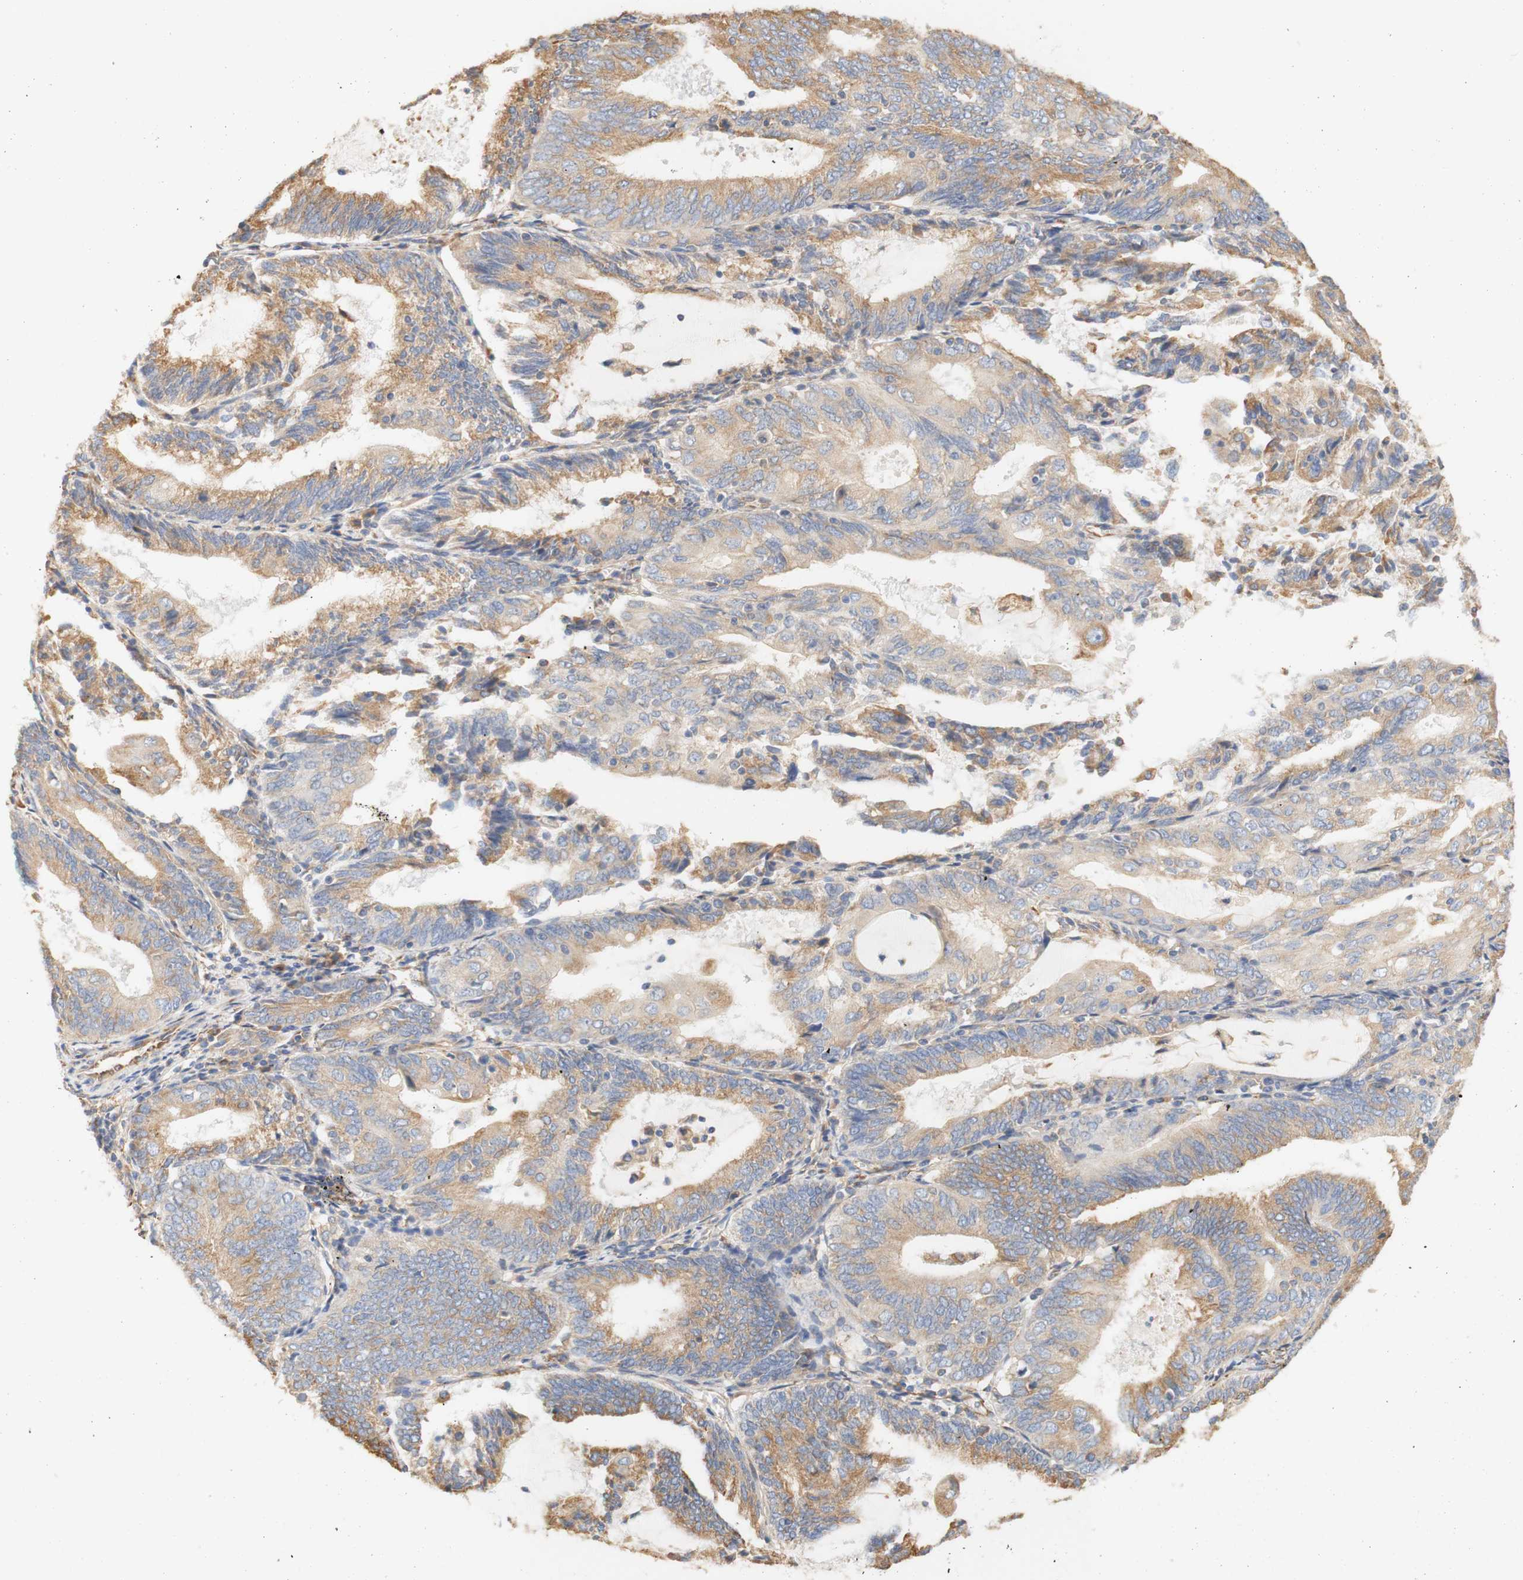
{"staining": {"intensity": "moderate", "quantity": ">75%", "location": "cytoplasmic/membranous"}, "tissue": "endometrial cancer", "cell_type": "Tumor cells", "image_type": "cancer", "snomed": [{"axis": "morphology", "description": "Adenocarcinoma, NOS"}, {"axis": "topography", "description": "Endometrium"}], "caption": "Endometrial cancer stained for a protein shows moderate cytoplasmic/membranous positivity in tumor cells. (DAB (3,3'-diaminobenzidine) IHC, brown staining for protein, blue staining for nuclei).", "gene": "EIF2AK4", "patient": {"sex": "female", "age": 81}}